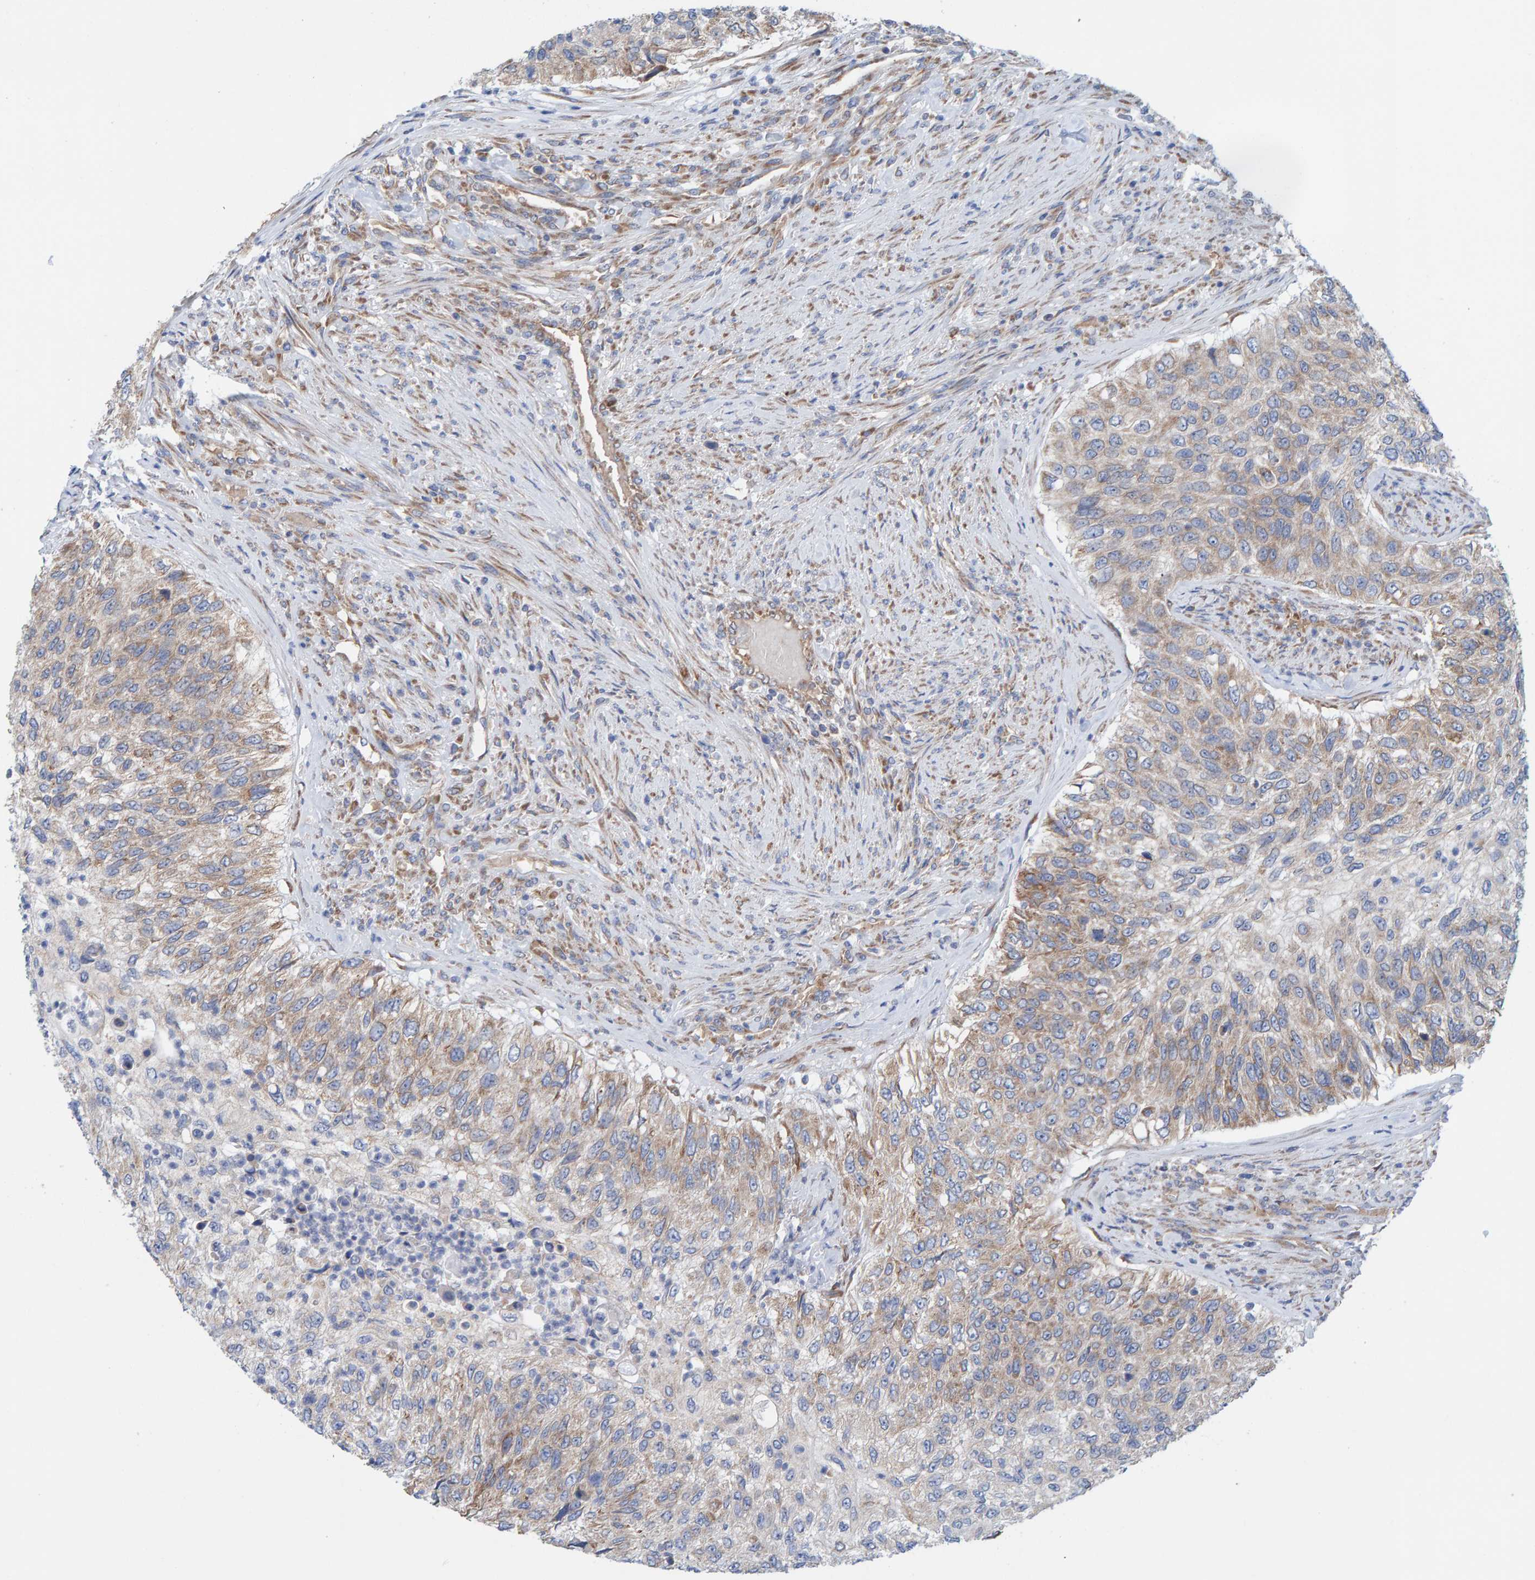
{"staining": {"intensity": "weak", "quantity": "<25%", "location": "cytoplasmic/membranous"}, "tissue": "urothelial cancer", "cell_type": "Tumor cells", "image_type": "cancer", "snomed": [{"axis": "morphology", "description": "Urothelial carcinoma, High grade"}, {"axis": "topography", "description": "Urinary bladder"}], "caption": "Tumor cells show no significant staining in urothelial cancer. (IHC, brightfield microscopy, high magnification).", "gene": "CDK5RAP3", "patient": {"sex": "female", "age": 60}}